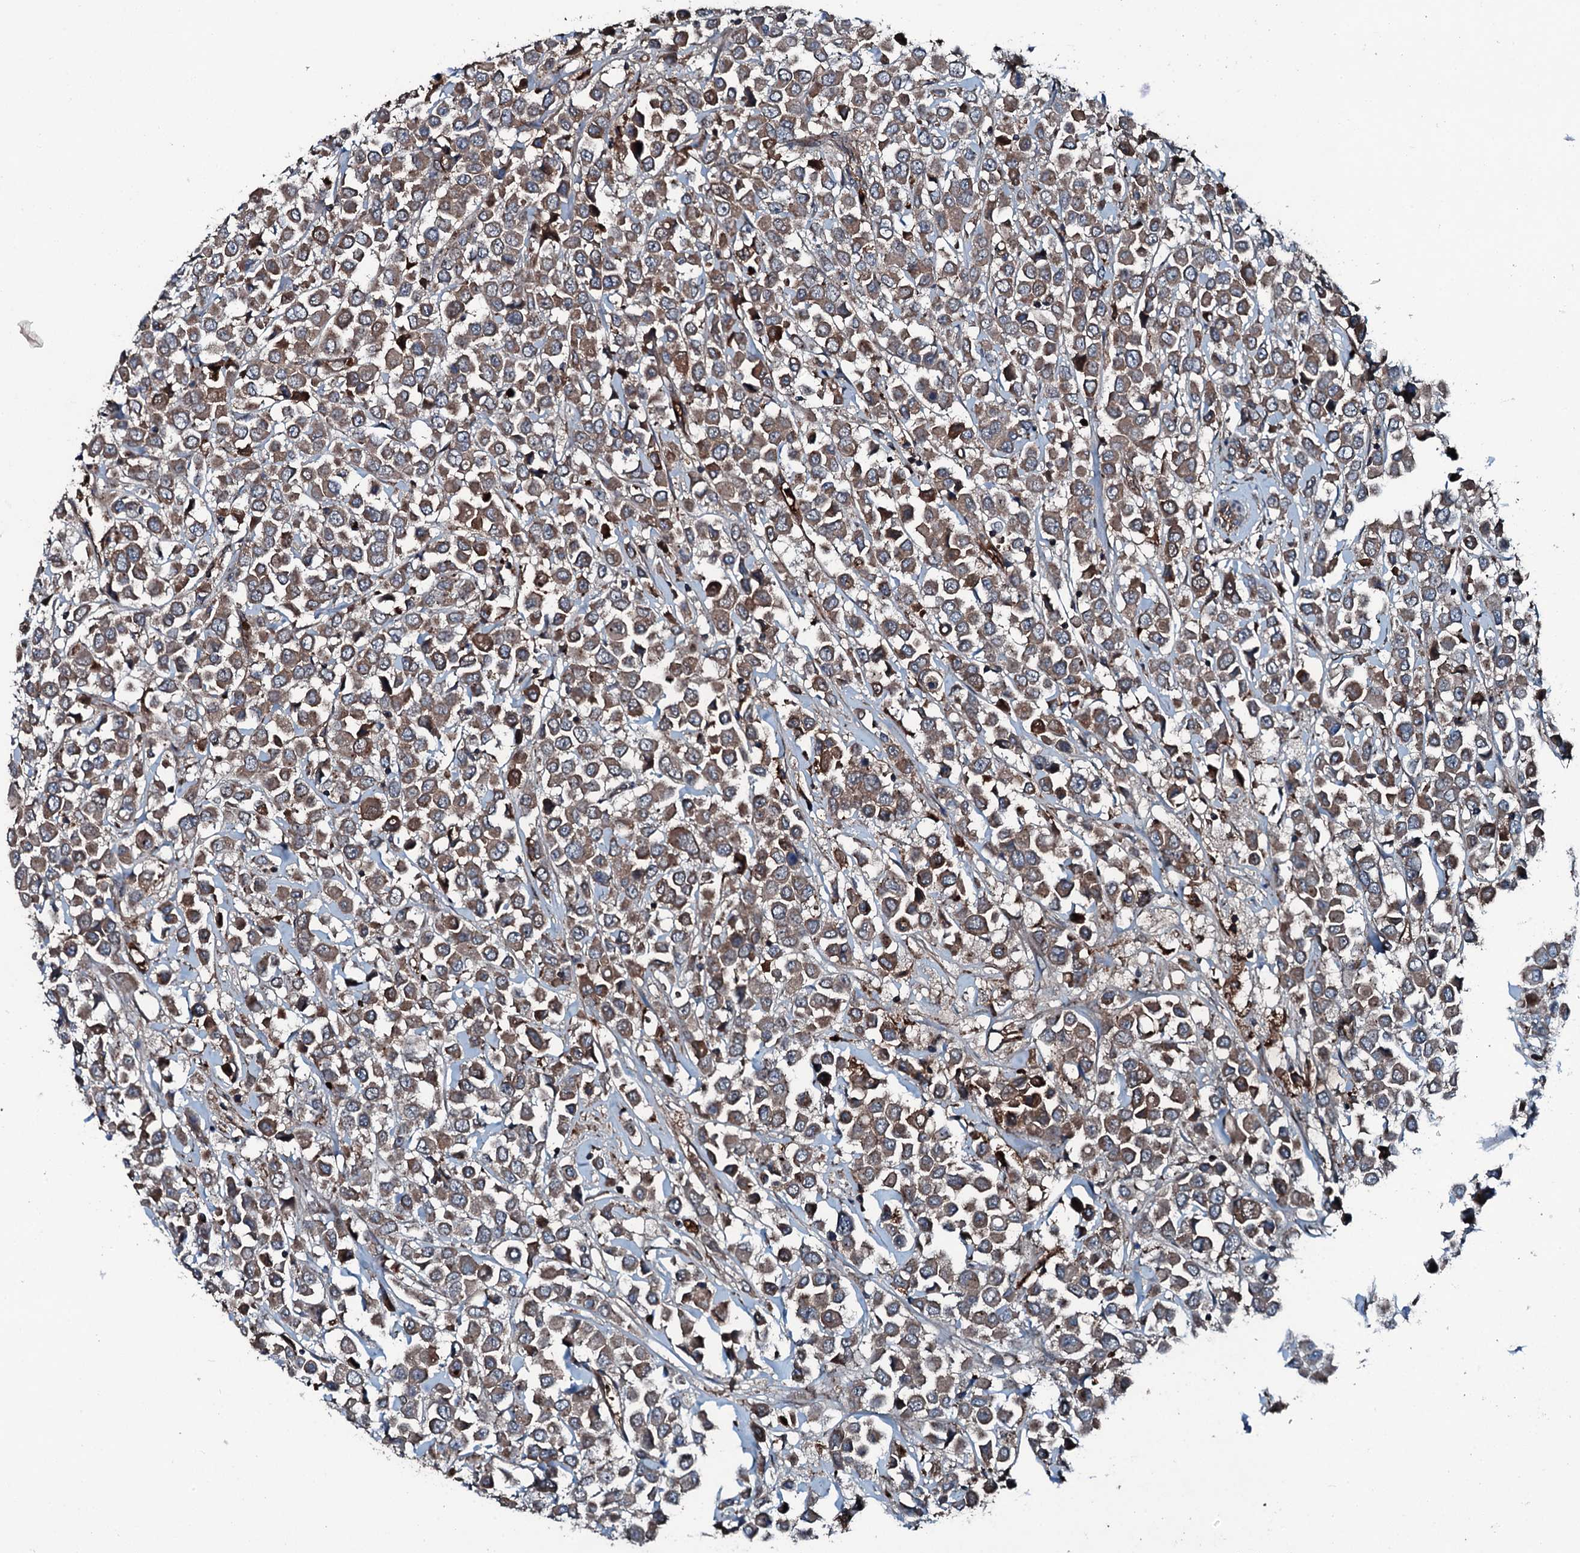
{"staining": {"intensity": "moderate", "quantity": ">75%", "location": "cytoplasmic/membranous"}, "tissue": "breast cancer", "cell_type": "Tumor cells", "image_type": "cancer", "snomed": [{"axis": "morphology", "description": "Duct carcinoma"}, {"axis": "topography", "description": "Breast"}], "caption": "Immunohistochemistry (IHC) staining of breast infiltrating ductal carcinoma, which exhibits medium levels of moderate cytoplasmic/membranous positivity in approximately >75% of tumor cells indicating moderate cytoplasmic/membranous protein staining. The staining was performed using DAB (brown) for protein detection and nuclei were counterstained in hematoxylin (blue).", "gene": "TRIM7", "patient": {"sex": "female", "age": 61}}